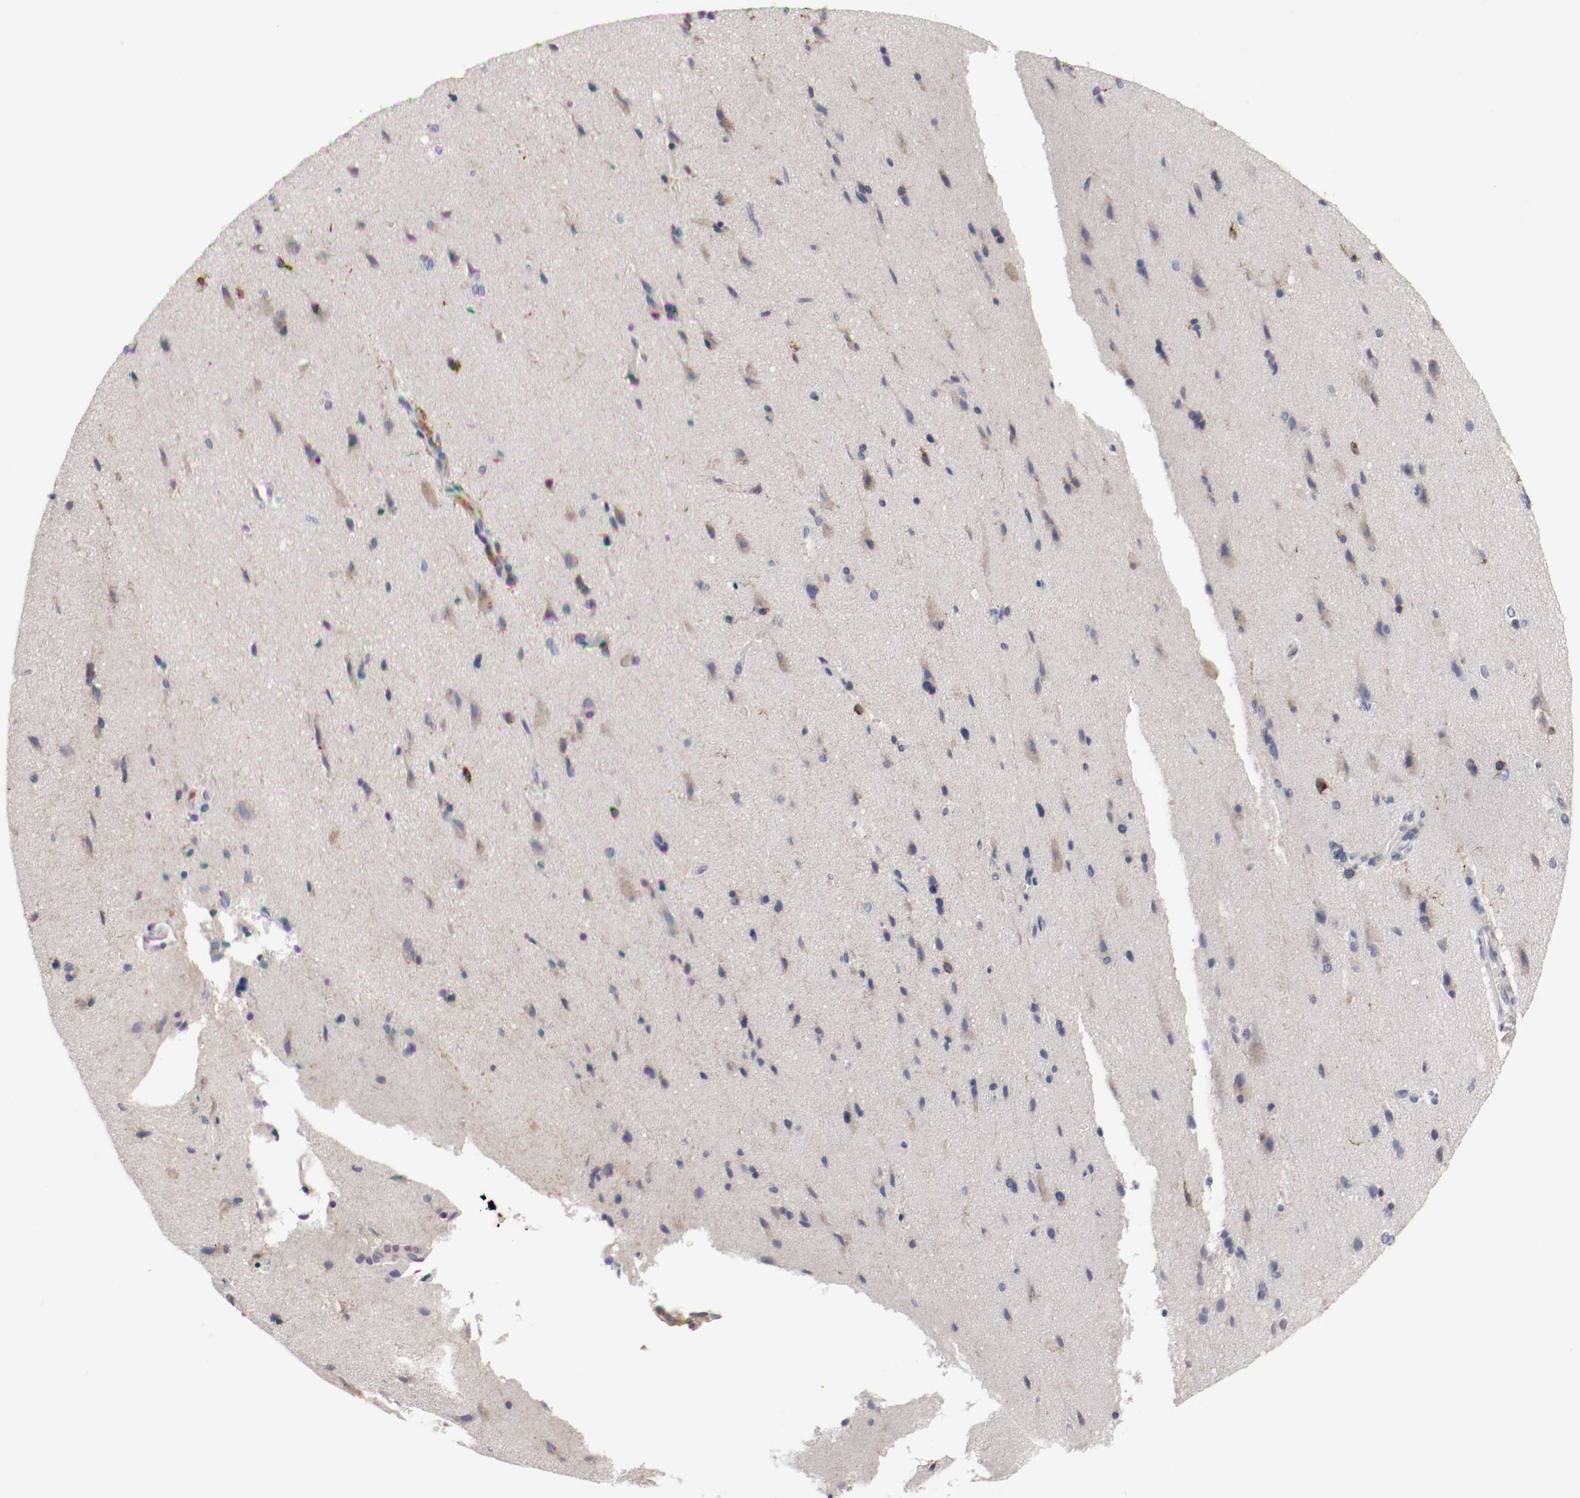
{"staining": {"intensity": "negative", "quantity": "none", "location": "none"}, "tissue": "cerebral cortex", "cell_type": "Endothelial cells", "image_type": "normal", "snomed": [{"axis": "morphology", "description": "Normal tissue, NOS"}, {"axis": "topography", "description": "Cerebral cortex"}], "caption": "DAB immunohistochemical staining of unremarkable cerebral cortex shows no significant expression in endothelial cells.", "gene": "KIT", "patient": {"sex": "male", "age": 62}}